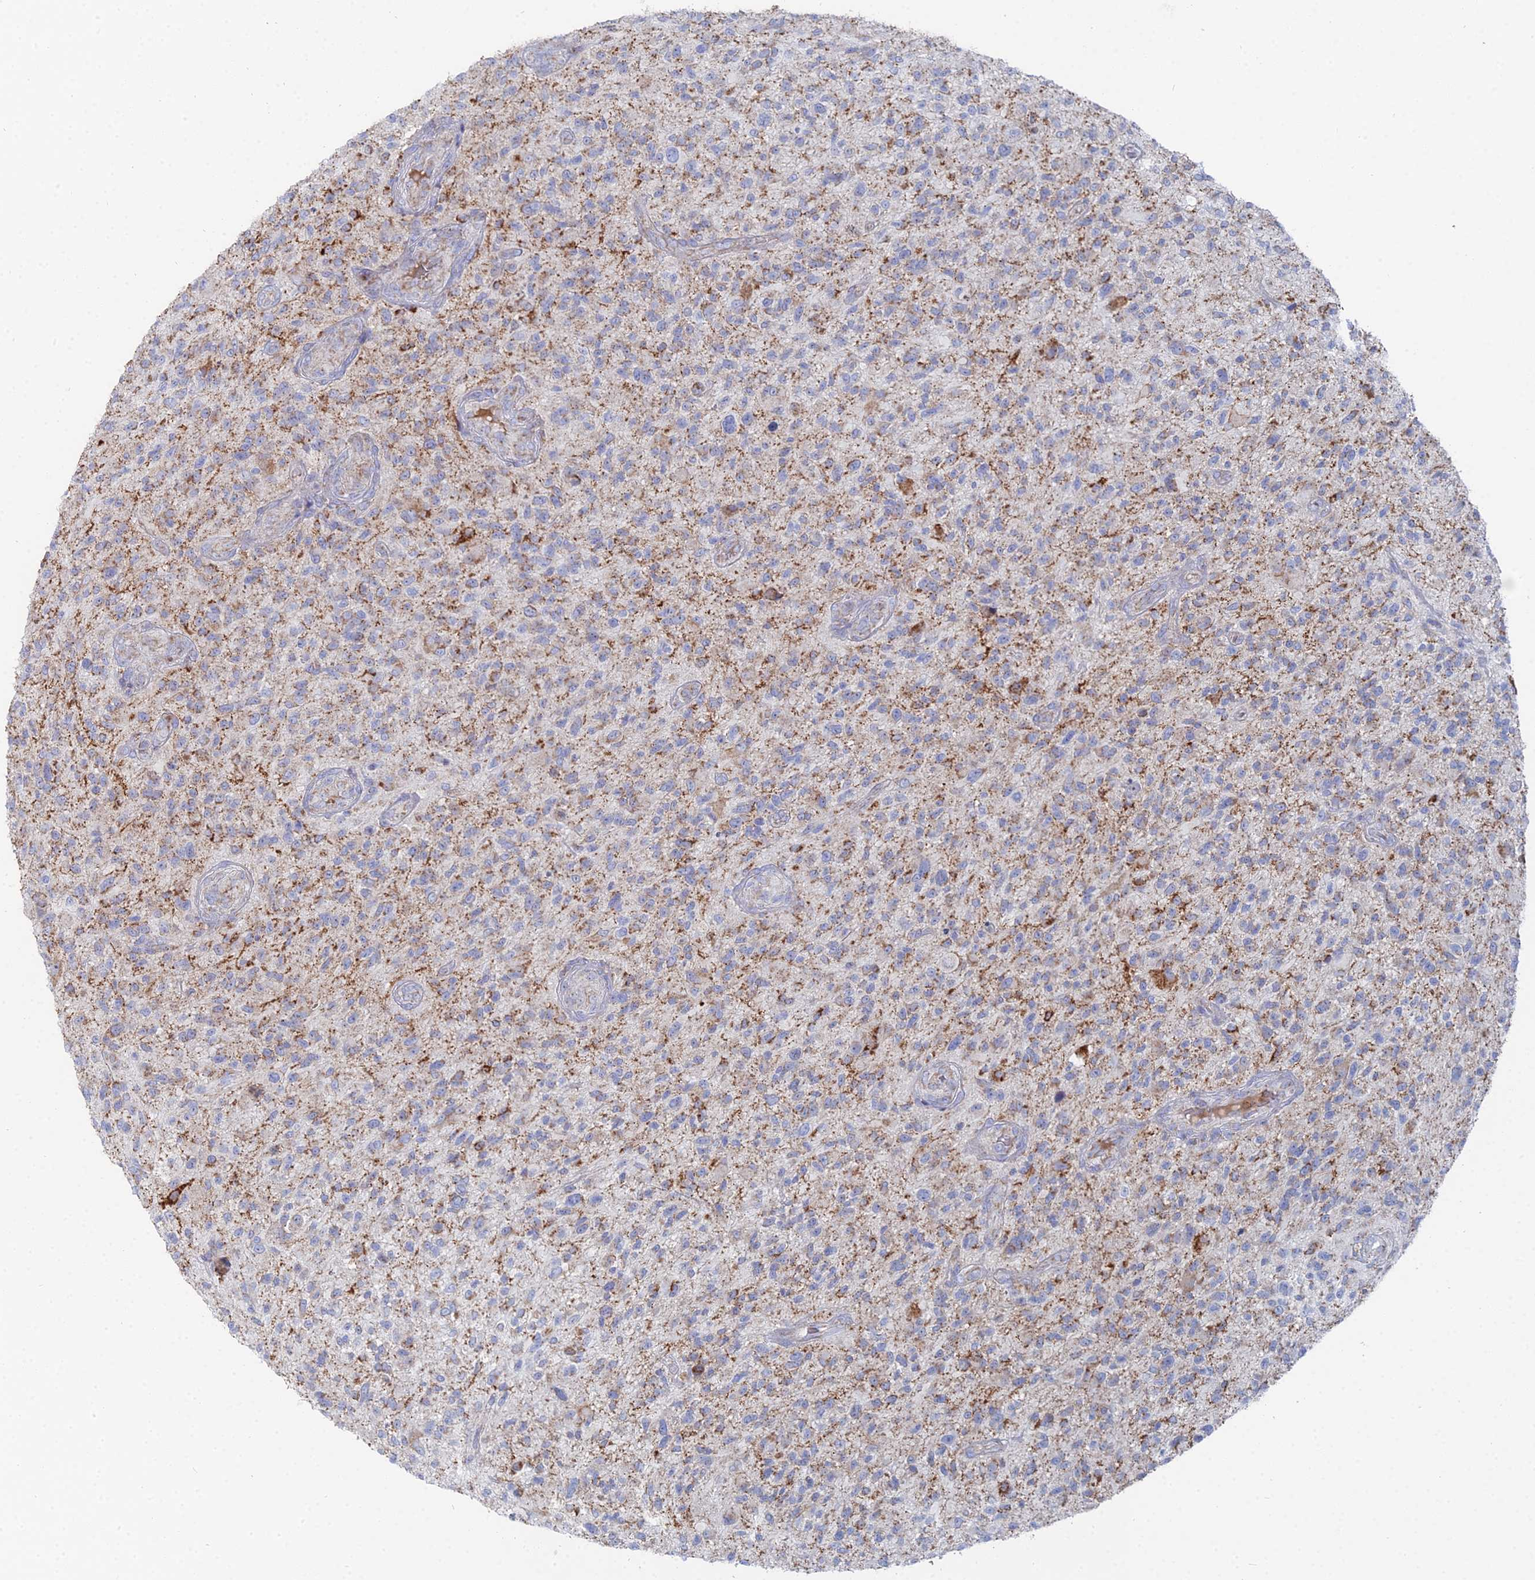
{"staining": {"intensity": "moderate", "quantity": "<25%", "location": "cytoplasmic/membranous"}, "tissue": "glioma", "cell_type": "Tumor cells", "image_type": "cancer", "snomed": [{"axis": "morphology", "description": "Glioma, malignant, High grade"}, {"axis": "topography", "description": "Brain"}], "caption": "A high-resolution histopathology image shows immunohistochemistry (IHC) staining of glioma, which demonstrates moderate cytoplasmic/membranous expression in about <25% of tumor cells.", "gene": "MPC1", "patient": {"sex": "male", "age": 47}}